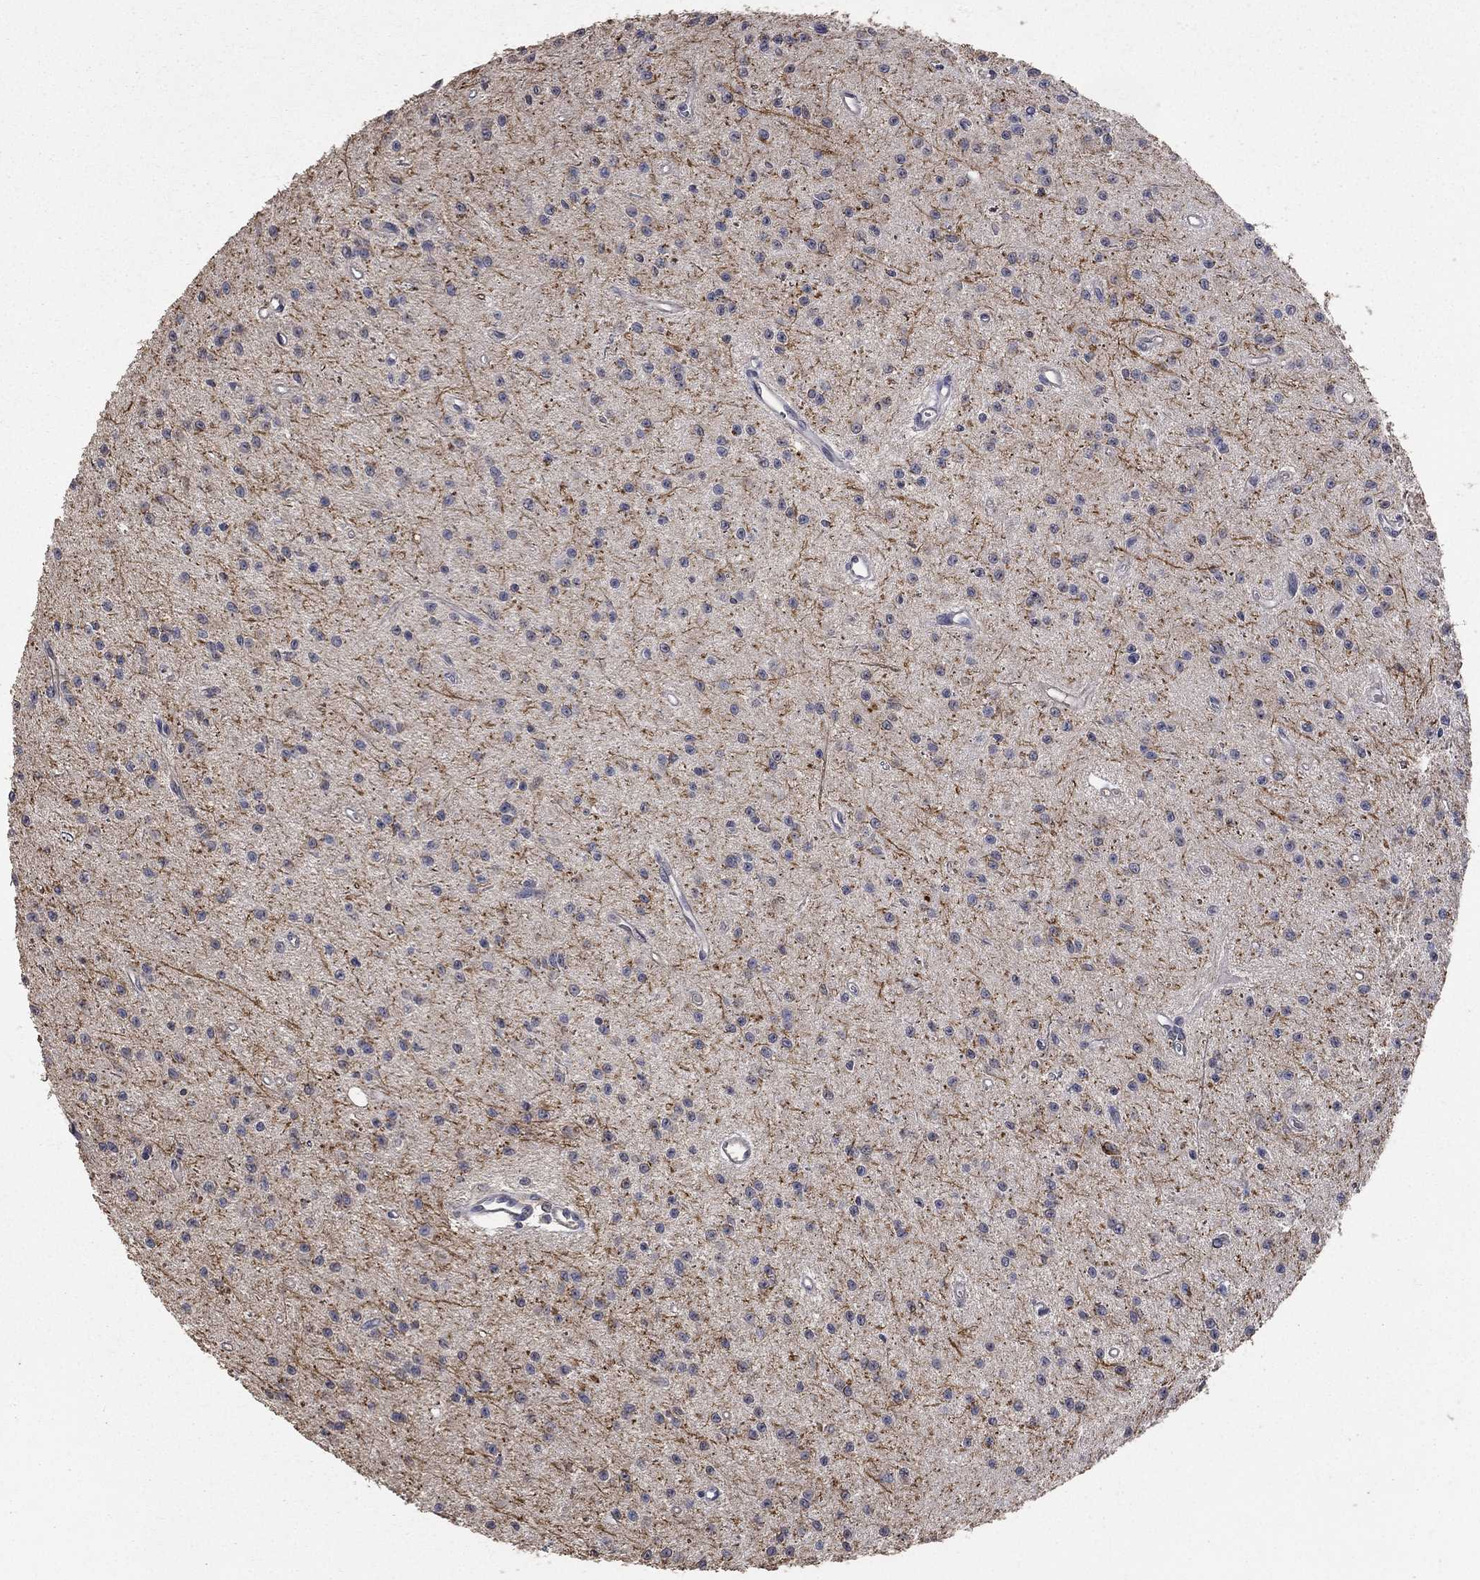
{"staining": {"intensity": "negative", "quantity": "none", "location": "none"}, "tissue": "glioma", "cell_type": "Tumor cells", "image_type": "cancer", "snomed": [{"axis": "morphology", "description": "Glioma, malignant, Low grade"}, {"axis": "topography", "description": "Brain"}], "caption": "Glioma stained for a protein using IHC displays no staining tumor cells.", "gene": "SNAP25", "patient": {"sex": "female", "age": 45}}